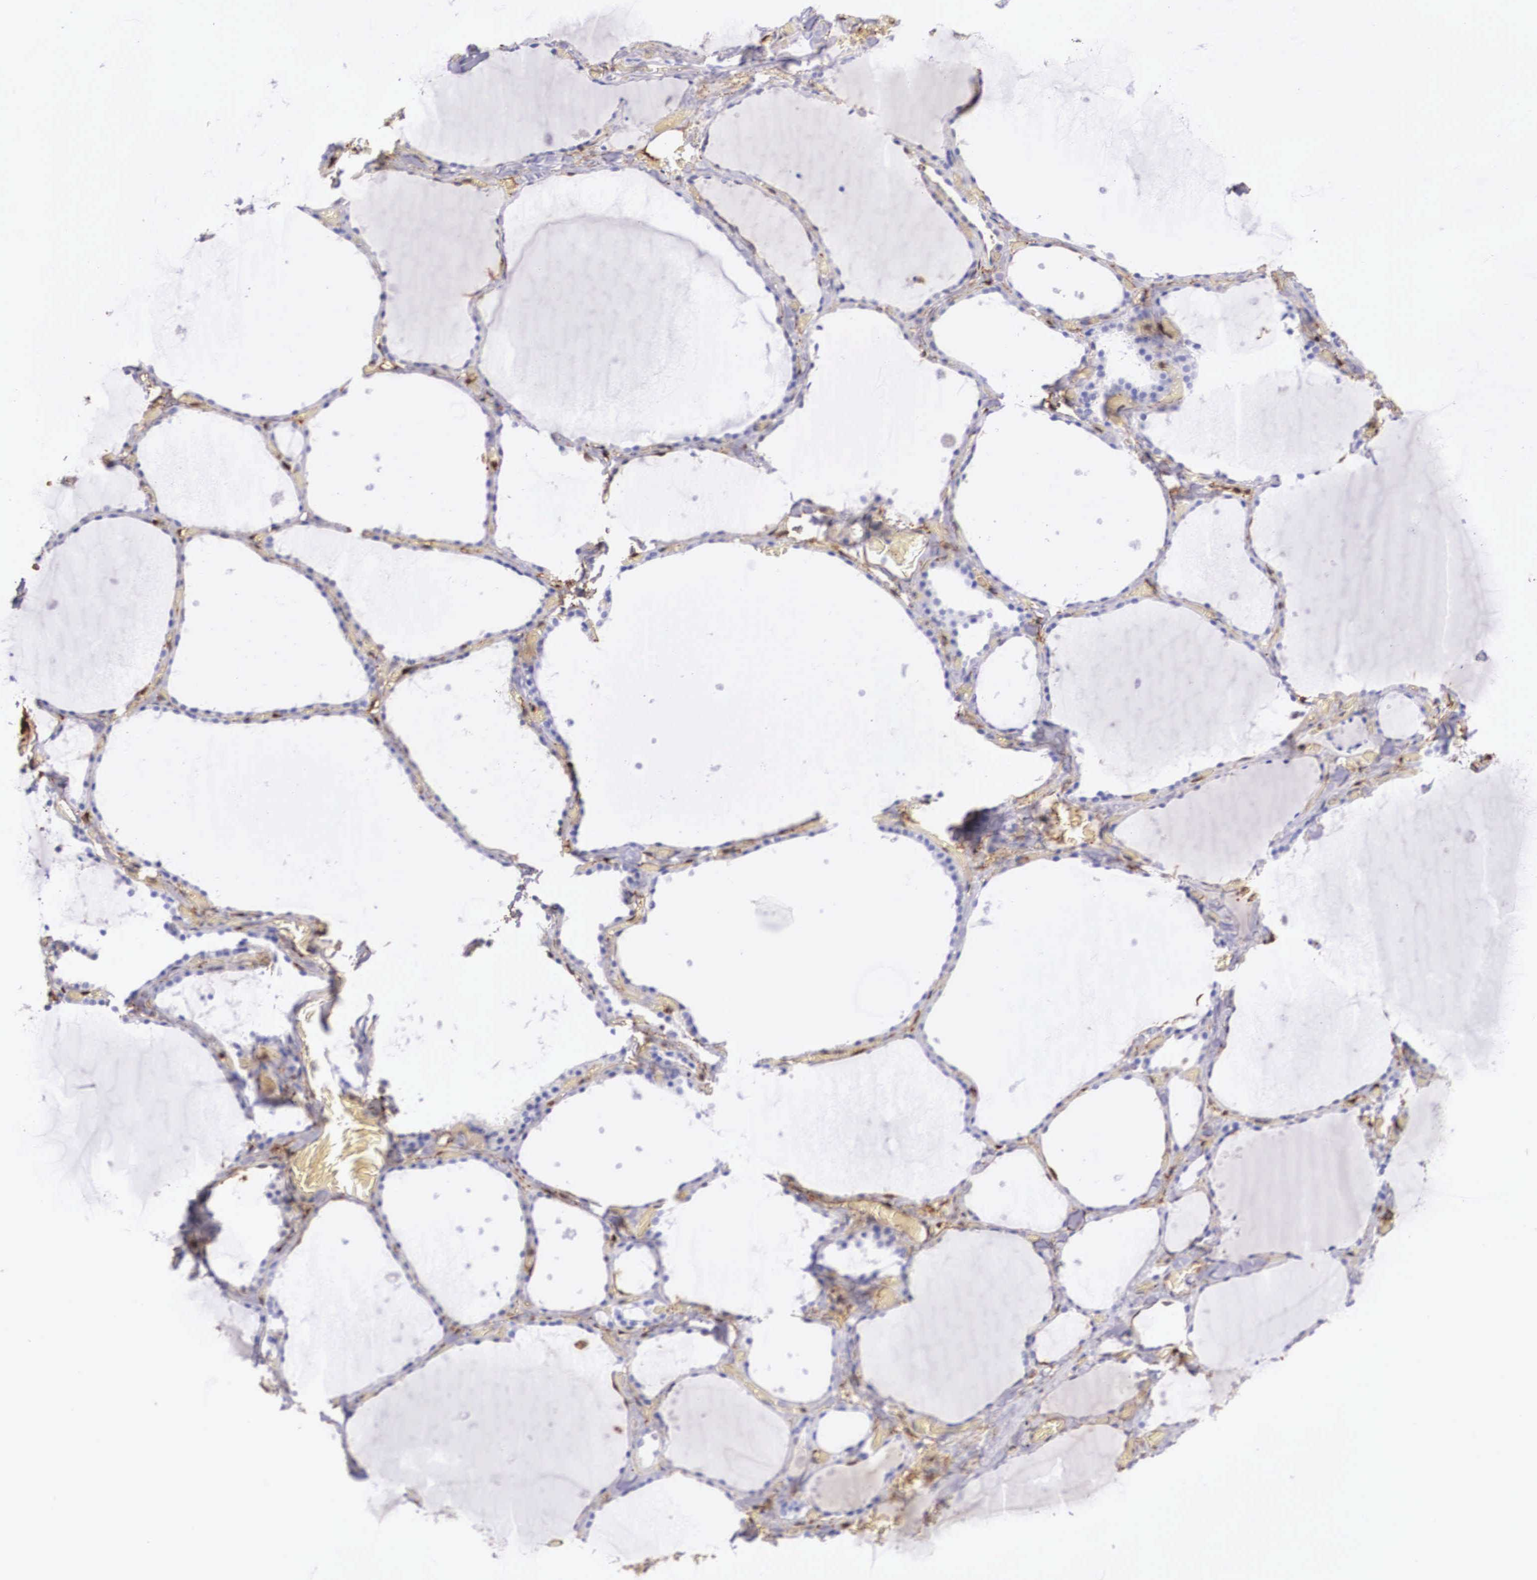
{"staining": {"intensity": "weak", "quantity": "<25%", "location": "cytoplasmic/membranous"}, "tissue": "thyroid gland", "cell_type": "Glandular cells", "image_type": "normal", "snomed": [{"axis": "morphology", "description": "Normal tissue, NOS"}, {"axis": "topography", "description": "Thyroid gland"}], "caption": "This is a histopathology image of immunohistochemistry staining of unremarkable thyroid gland, which shows no expression in glandular cells. Nuclei are stained in blue.", "gene": "LGALS1", "patient": {"sex": "male", "age": 34}}